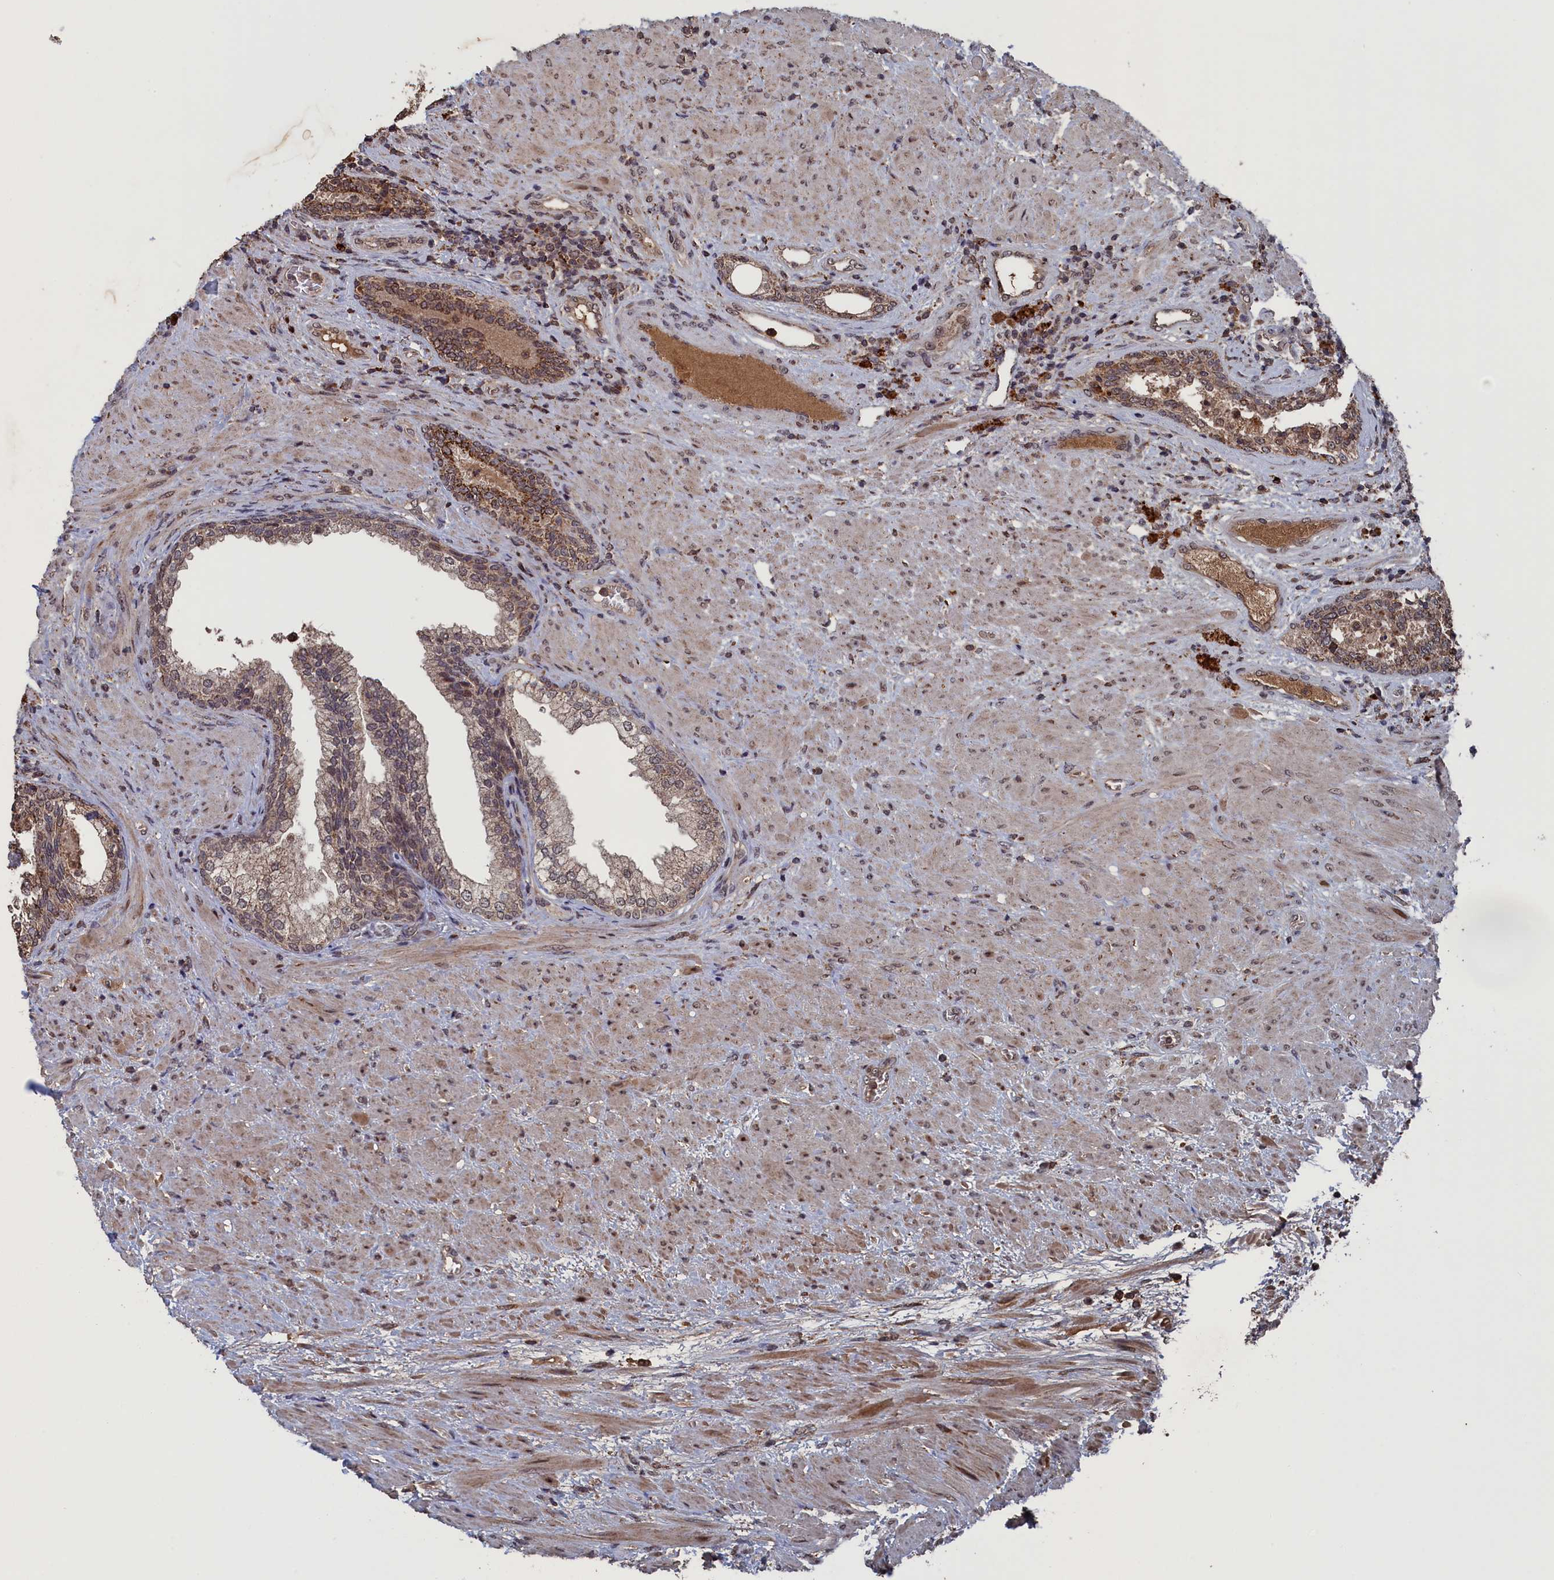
{"staining": {"intensity": "strong", "quantity": ">75%", "location": "cytoplasmic/membranous,nuclear"}, "tissue": "prostate", "cell_type": "Glandular cells", "image_type": "normal", "snomed": [{"axis": "morphology", "description": "Normal tissue, NOS"}, {"axis": "topography", "description": "Prostate"}], "caption": "A high amount of strong cytoplasmic/membranous,nuclear staining is appreciated in approximately >75% of glandular cells in normal prostate.", "gene": "CEACAM21", "patient": {"sex": "male", "age": 76}}